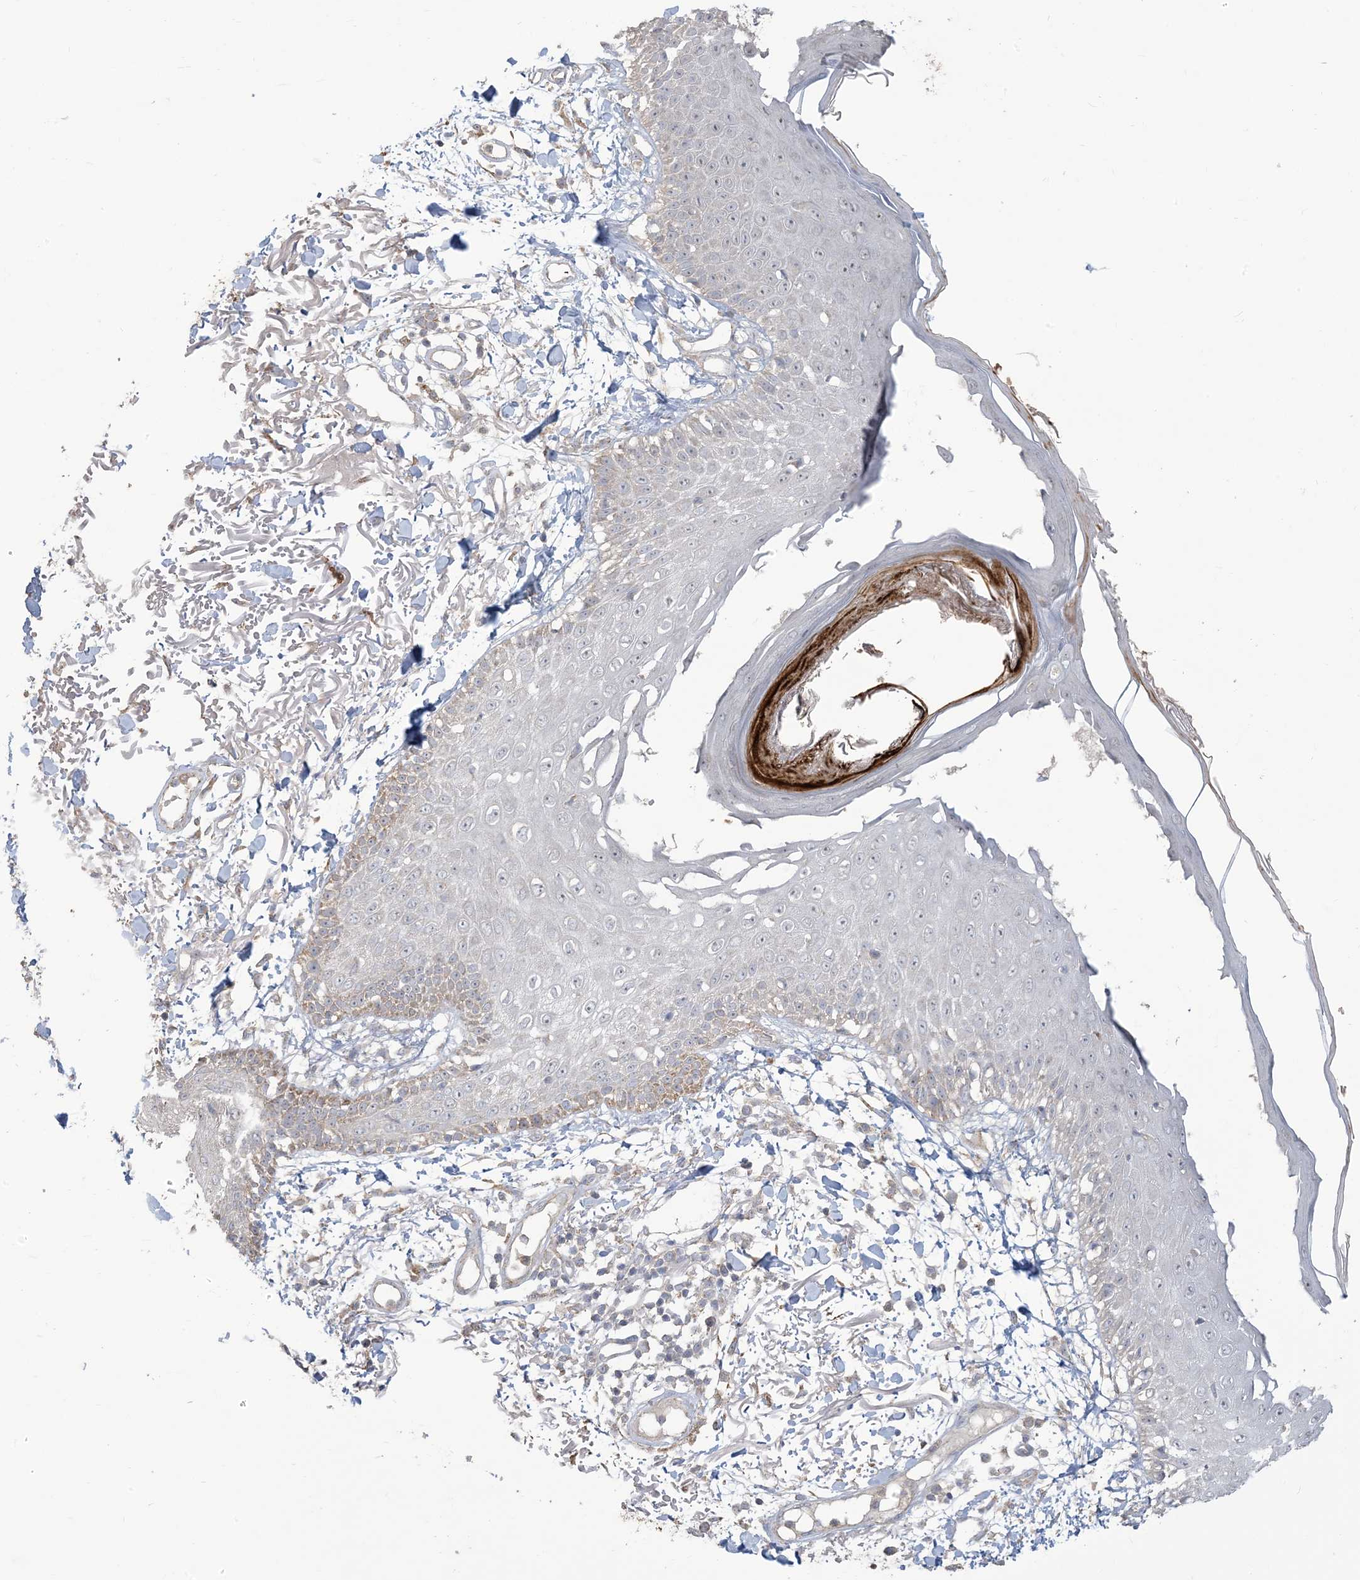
{"staining": {"intensity": "negative", "quantity": "none", "location": "none"}, "tissue": "skin", "cell_type": "Fibroblasts", "image_type": "normal", "snomed": [{"axis": "morphology", "description": "Normal tissue, NOS"}, {"axis": "morphology", "description": "Squamous cell carcinoma, NOS"}, {"axis": "topography", "description": "Skin"}, {"axis": "topography", "description": "Peripheral nerve tissue"}], "caption": "This micrograph is of normal skin stained with IHC to label a protein in brown with the nuclei are counter-stained blue. There is no expression in fibroblasts.", "gene": "KLHL18", "patient": {"sex": "male", "age": 83}}